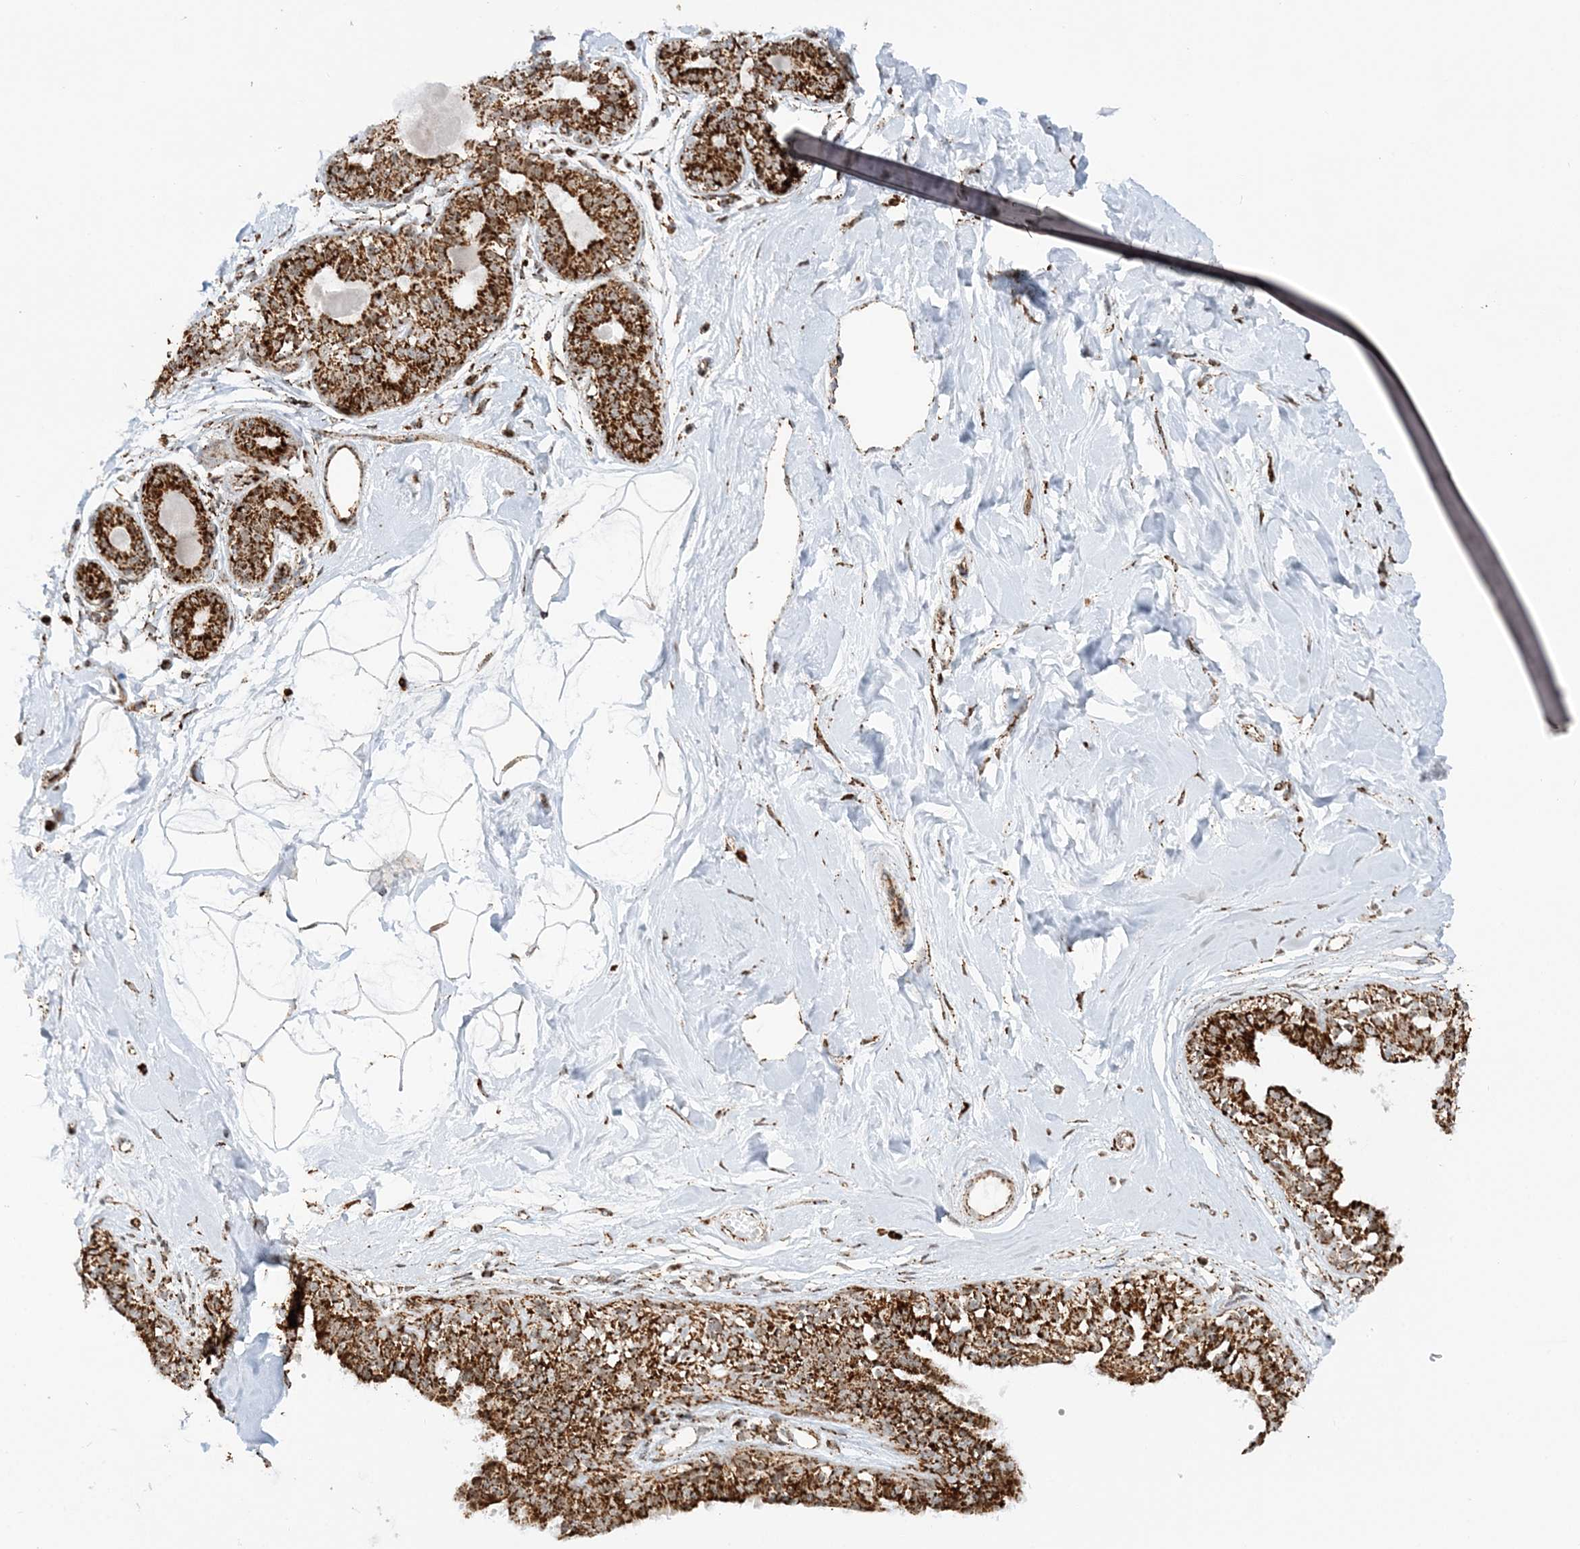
{"staining": {"intensity": "moderate", "quantity": ">75%", "location": "cytoplasmic/membranous"}, "tissue": "breast", "cell_type": "Adipocytes", "image_type": "normal", "snomed": [{"axis": "morphology", "description": "Normal tissue, NOS"}, {"axis": "topography", "description": "Breast"}], "caption": "This photomicrograph reveals IHC staining of unremarkable breast, with medium moderate cytoplasmic/membranous positivity in about >75% of adipocytes.", "gene": "CRY2", "patient": {"sex": "female", "age": 45}}